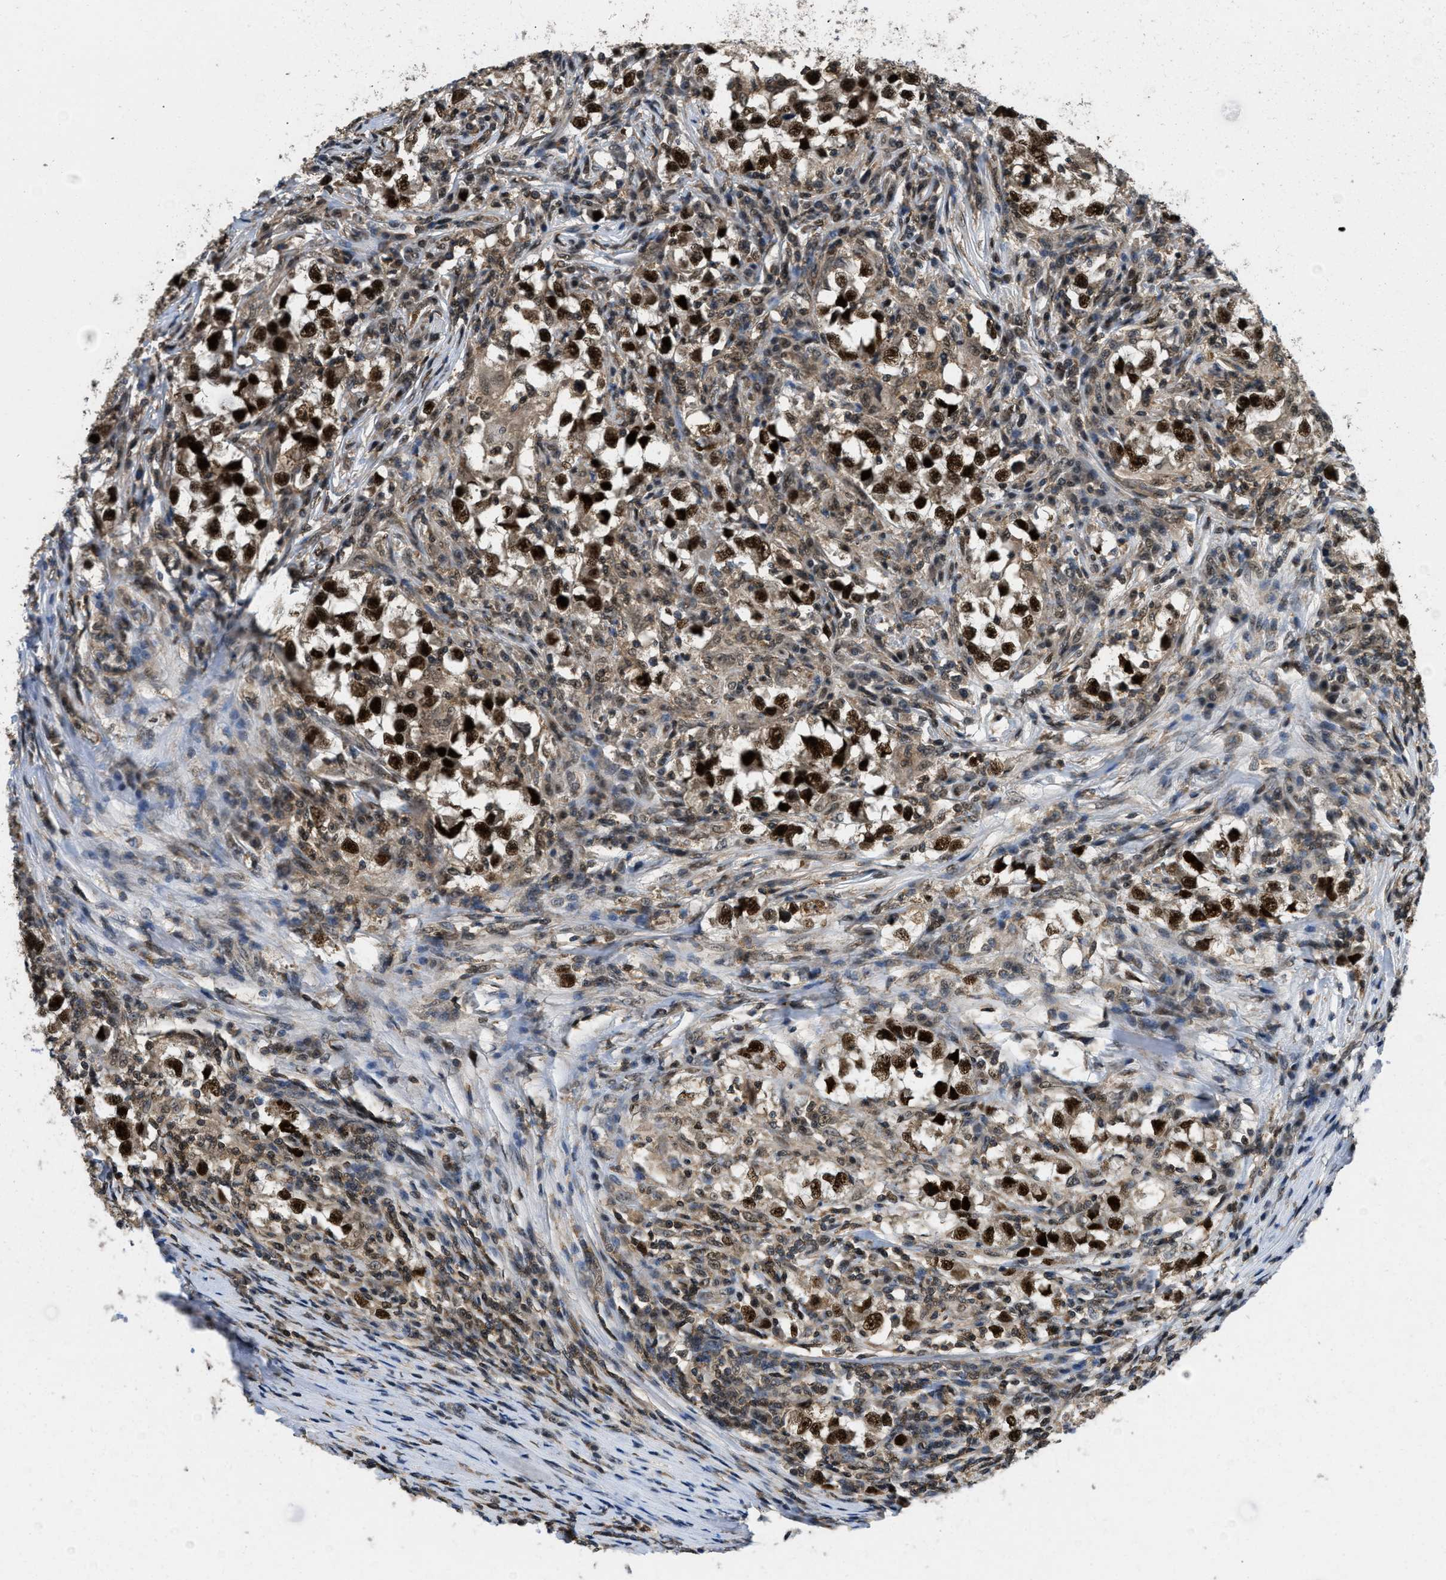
{"staining": {"intensity": "strong", "quantity": ">75%", "location": "cytoplasmic/membranous,nuclear"}, "tissue": "testis cancer", "cell_type": "Tumor cells", "image_type": "cancer", "snomed": [{"axis": "morphology", "description": "Carcinoma, Embryonal, NOS"}, {"axis": "topography", "description": "Testis"}], "caption": "Protein expression analysis of human testis embryonal carcinoma reveals strong cytoplasmic/membranous and nuclear positivity in approximately >75% of tumor cells.", "gene": "ATF7IP", "patient": {"sex": "male", "age": 21}}